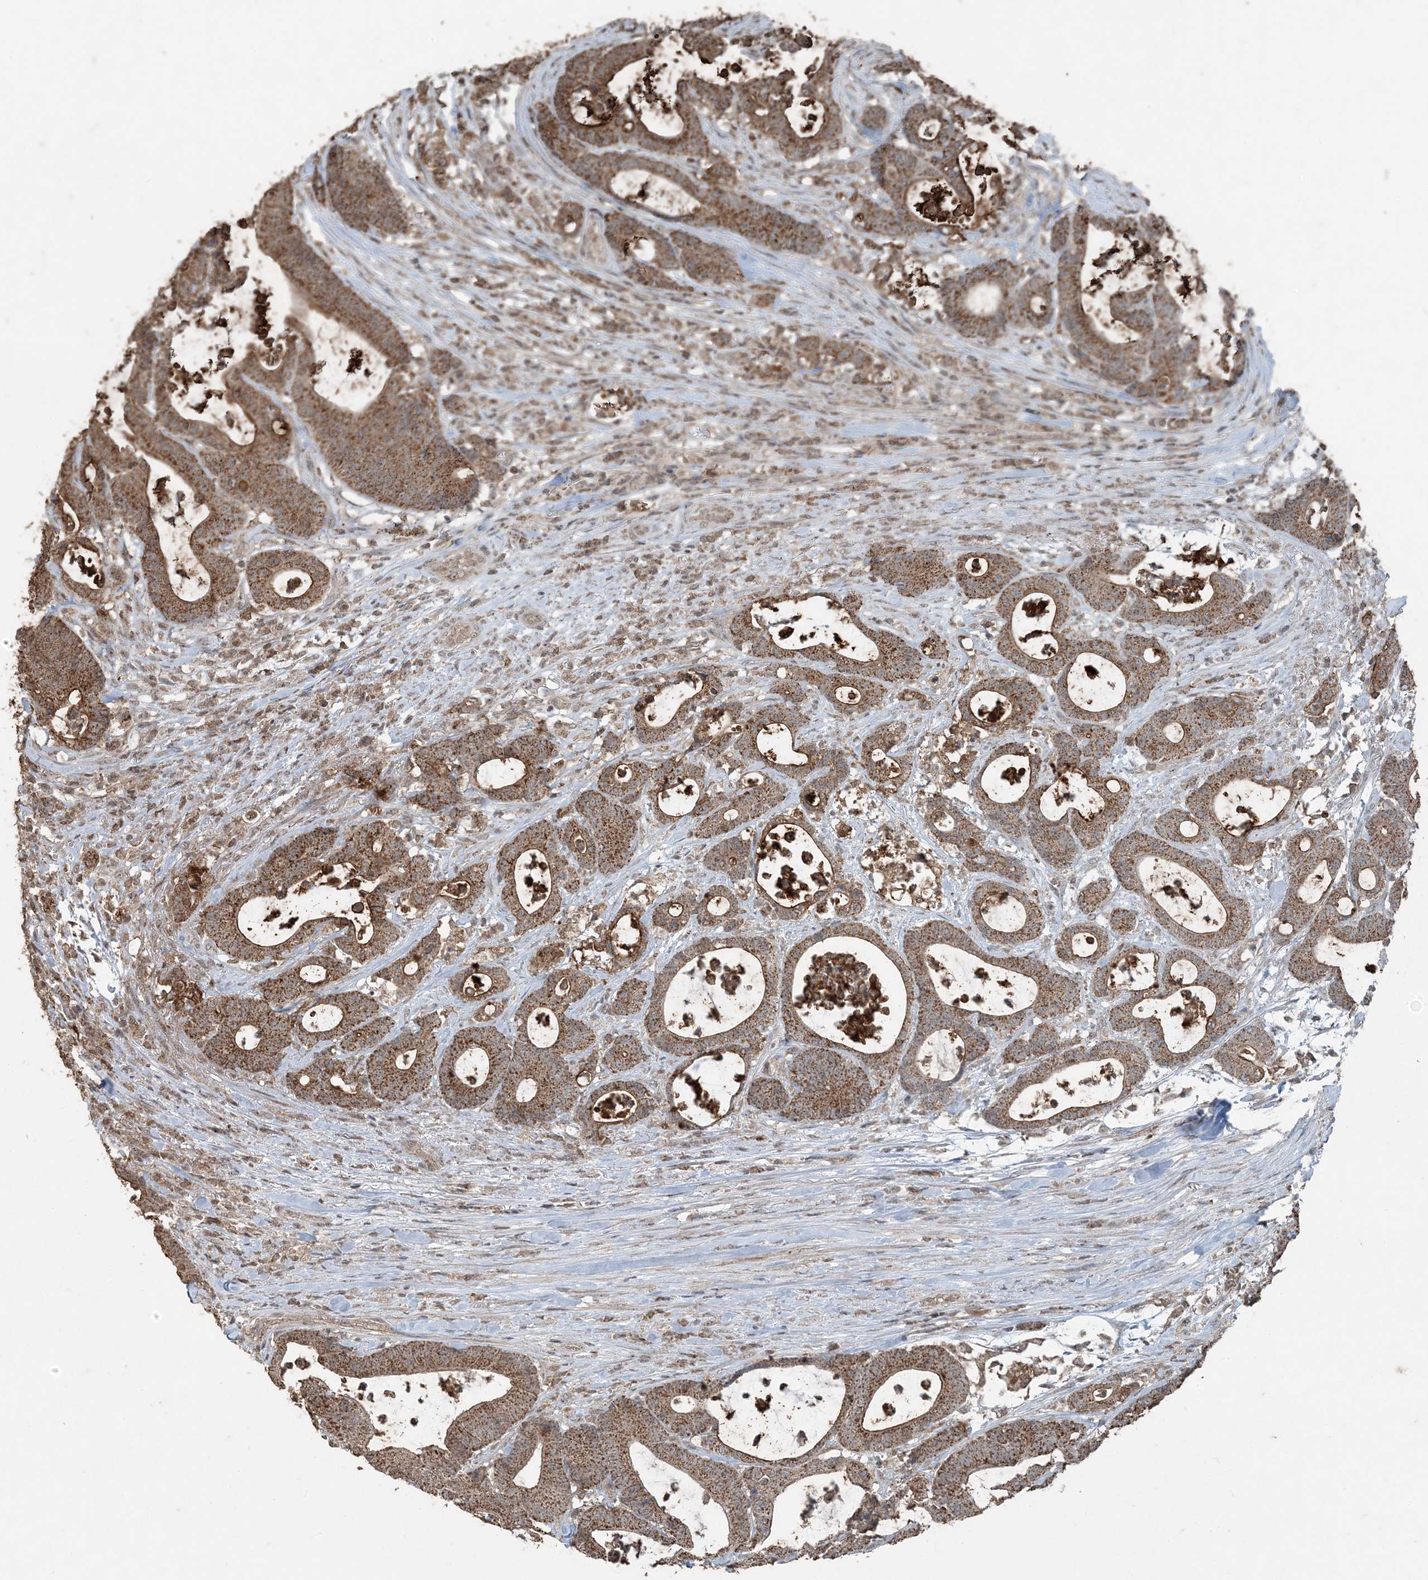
{"staining": {"intensity": "moderate", "quantity": ">75%", "location": "cytoplasmic/membranous"}, "tissue": "colorectal cancer", "cell_type": "Tumor cells", "image_type": "cancer", "snomed": [{"axis": "morphology", "description": "Adenocarcinoma, NOS"}, {"axis": "topography", "description": "Colon"}], "caption": "Immunohistochemical staining of human colorectal adenocarcinoma reveals moderate cytoplasmic/membranous protein positivity in about >75% of tumor cells.", "gene": "GNL1", "patient": {"sex": "female", "age": 84}}